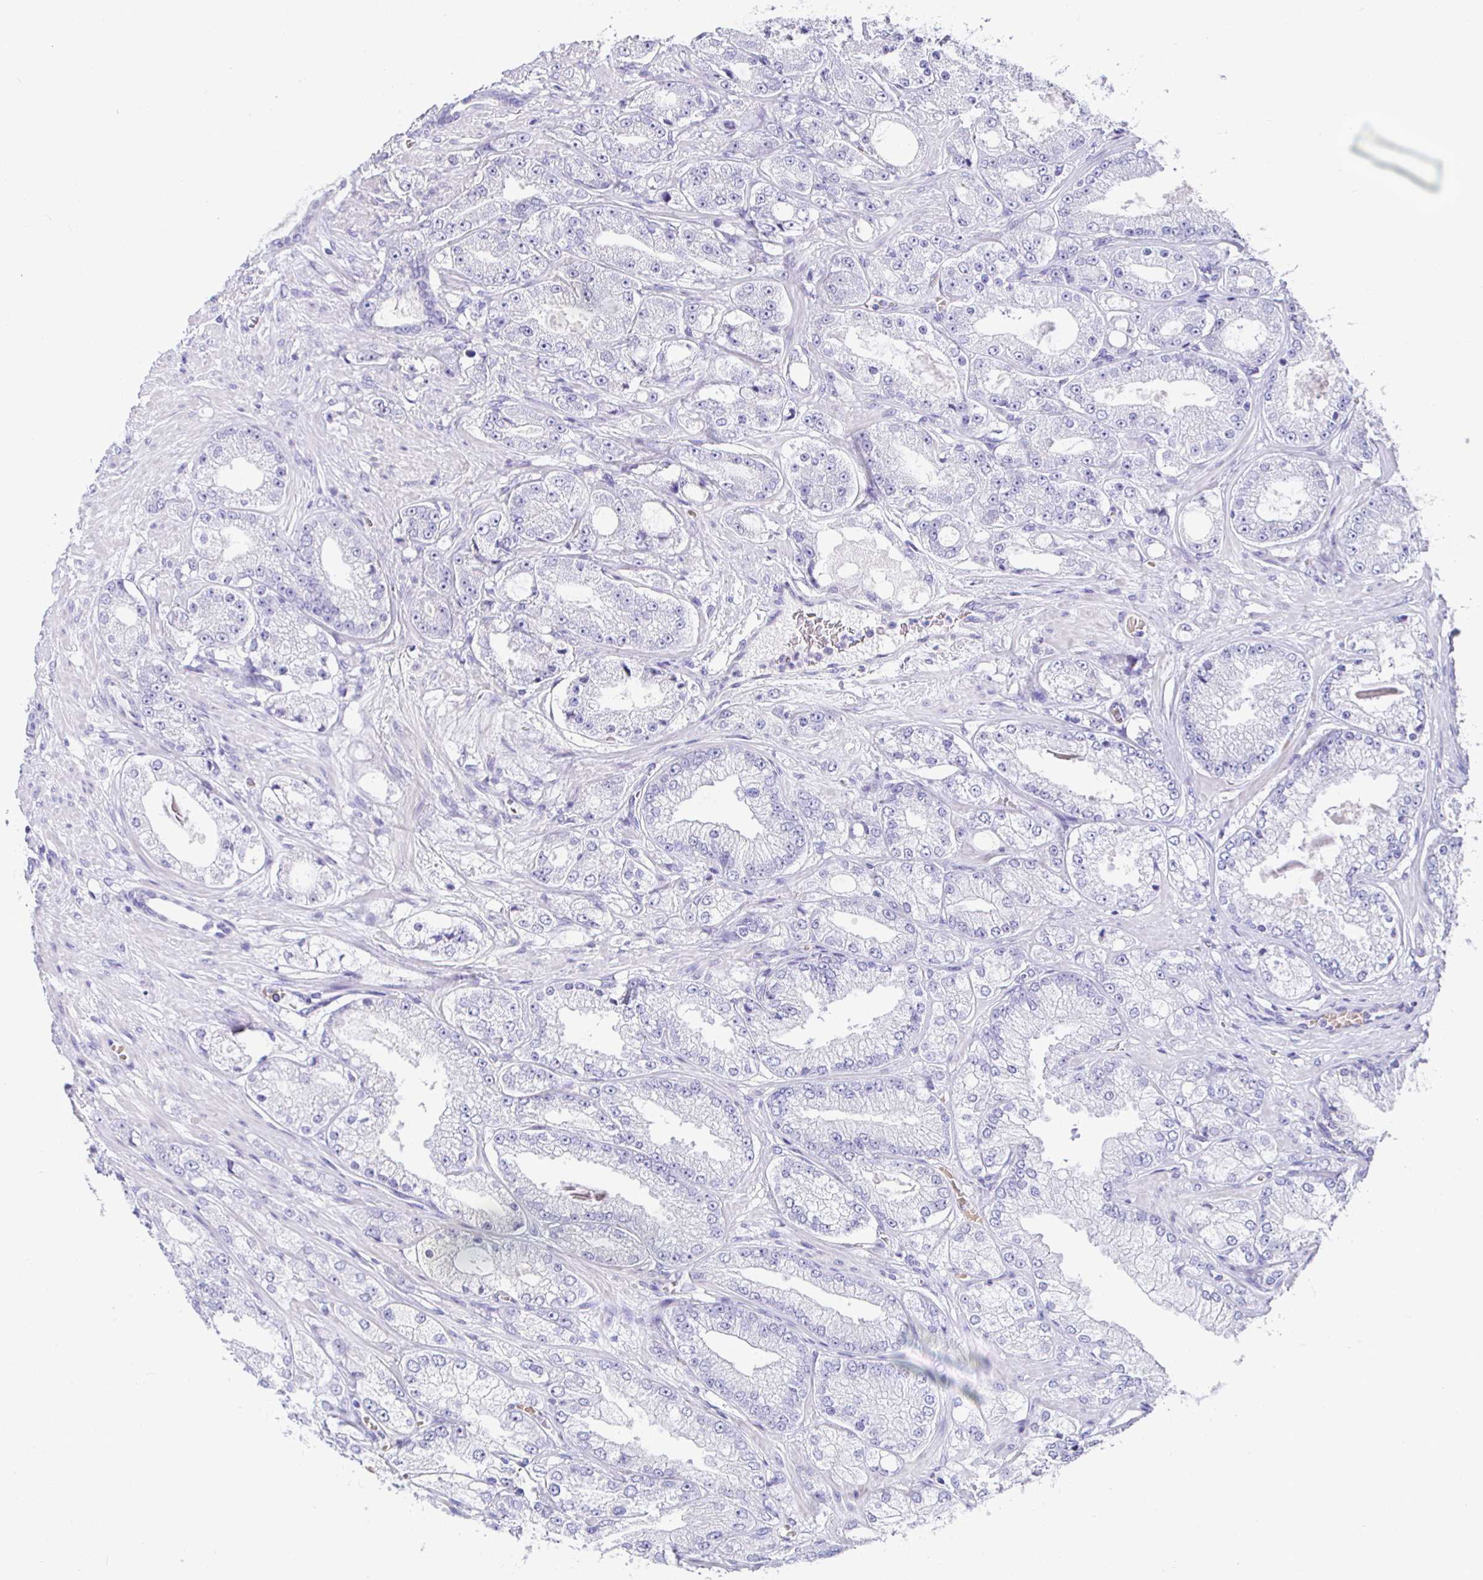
{"staining": {"intensity": "negative", "quantity": "none", "location": "none"}, "tissue": "prostate cancer", "cell_type": "Tumor cells", "image_type": "cancer", "snomed": [{"axis": "morphology", "description": "Normal tissue, NOS"}, {"axis": "morphology", "description": "Adenocarcinoma, High grade"}, {"axis": "topography", "description": "Prostate"}, {"axis": "topography", "description": "Peripheral nerve tissue"}], "caption": "This is an IHC histopathology image of high-grade adenocarcinoma (prostate). There is no positivity in tumor cells.", "gene": "SIRPA", "patient": {"sex": "male", "age": 68}}